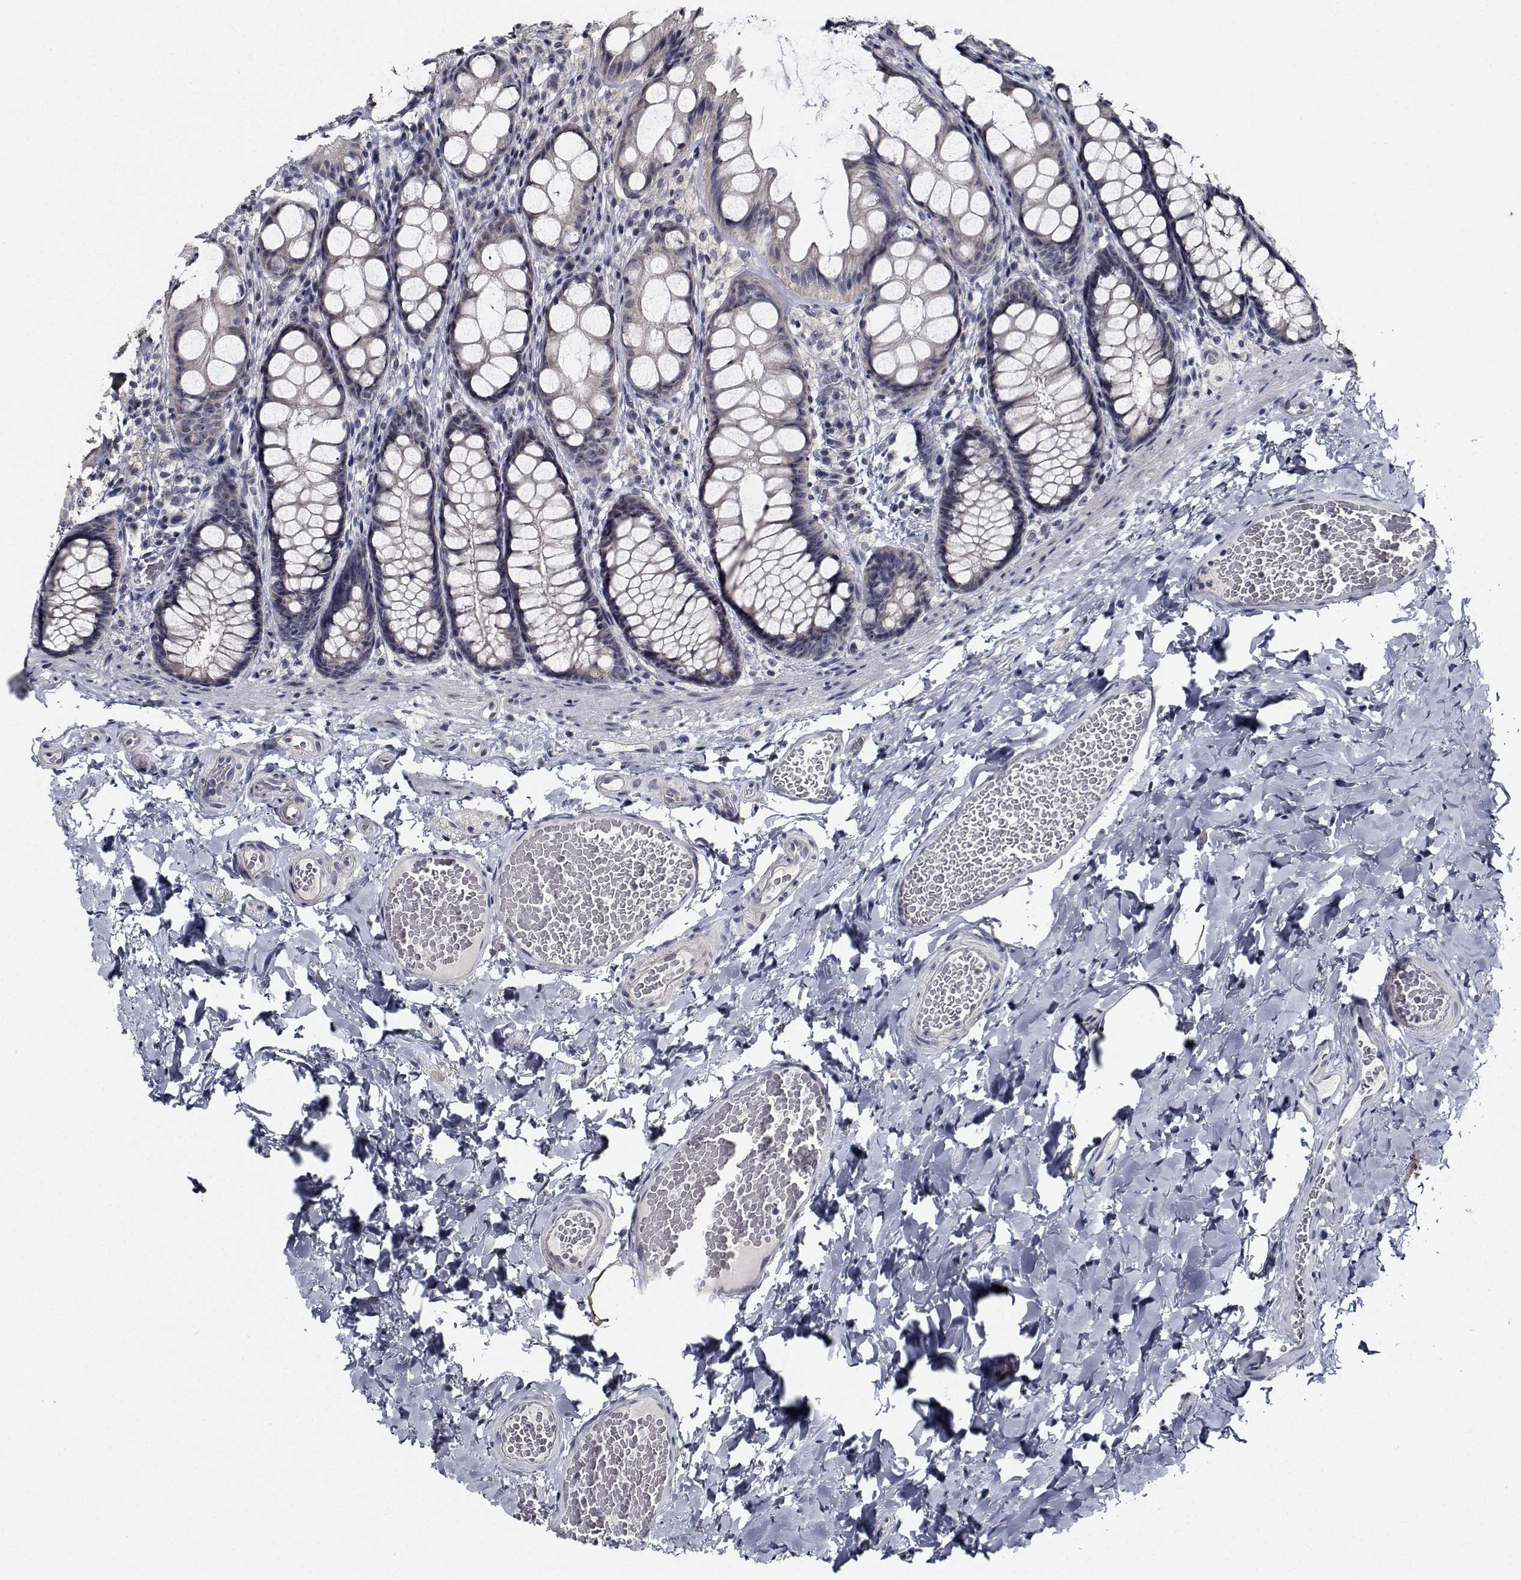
{"staining": {"intensity": "negative", "quantity": "none", "location": "none"}, "tissue": "colon", "cell_type": "Endothelial cells", "image_type": "normal", "snomed": [{"axis": "morphology", "description": "Normal tissue, NOS"}, {"axis": "topography", "description": "Colon"}], "caption": "An IHC histopathology image of unremarkable colon is shown. There is no staining in endothelial cells of colon. Brightfield microscopy of immunohistochemistry (IHC) stained with DAB (3,3'-diaminobenzidine) (brown) and hematoxylin (blue), captured at high magnification.", "gene": "NVL", "patient": {"sex": "male", "age": 47}}